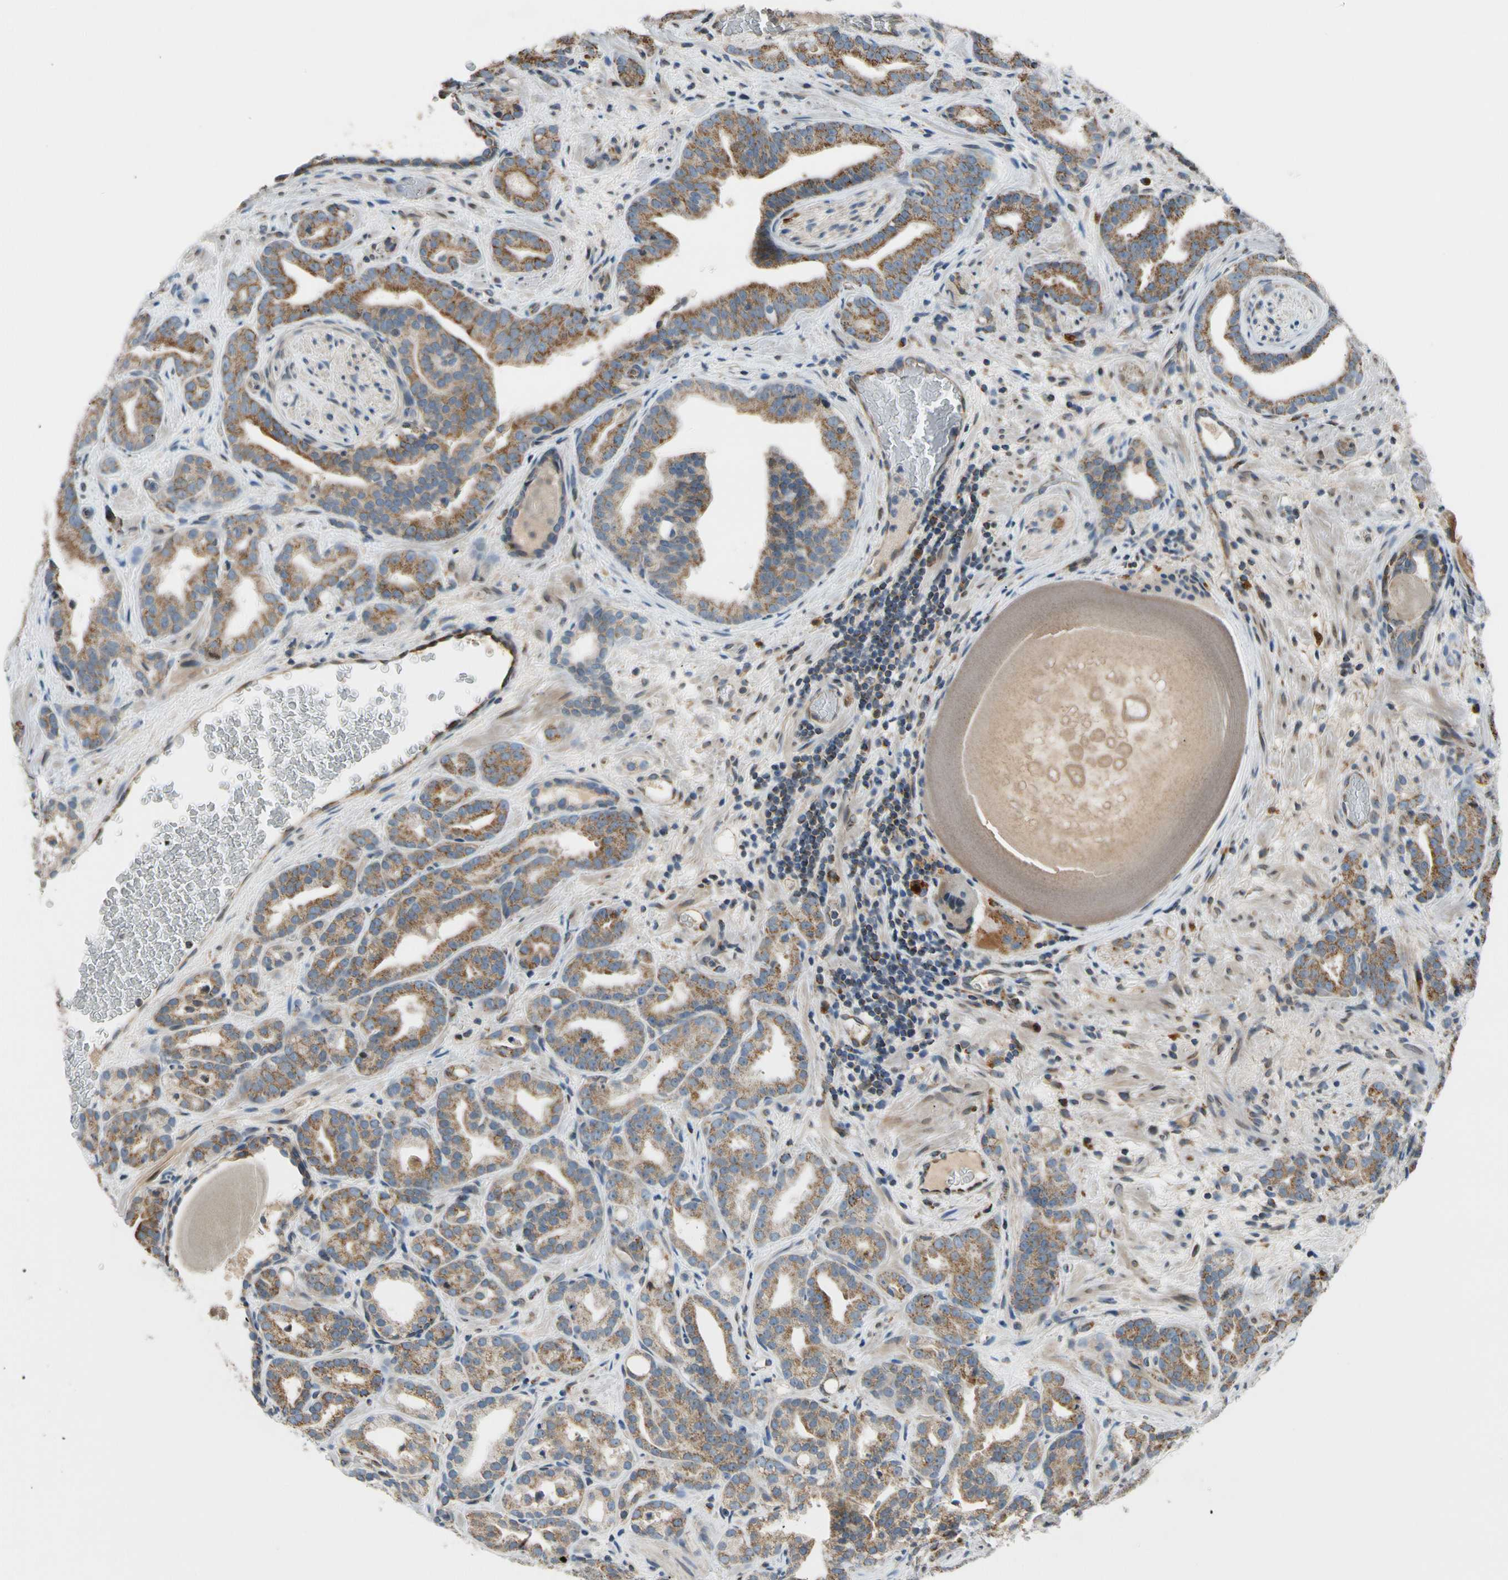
{"staining": {"intensity": "moderate", "quantity": ">75%", "location": "cytoplasmic/membranous"}, "tissue": "prostate cancer", "cell_type": "Tumor cells", "image_type": "cancer", "snomed": [{"axis": "morphology", "description": "Adenocarcinoma, Low grade"}, {"axis": "topography", "description": "Prostate"}], "caption": "Tumor cells show medium levels of moderate cytoplasmic/membranous positivity in approximately >75% of cells in adenocarcinoma (low-grade) (prostate).", "gene": "NPHP3", "patient": {"sex": "male", "age": 63}}